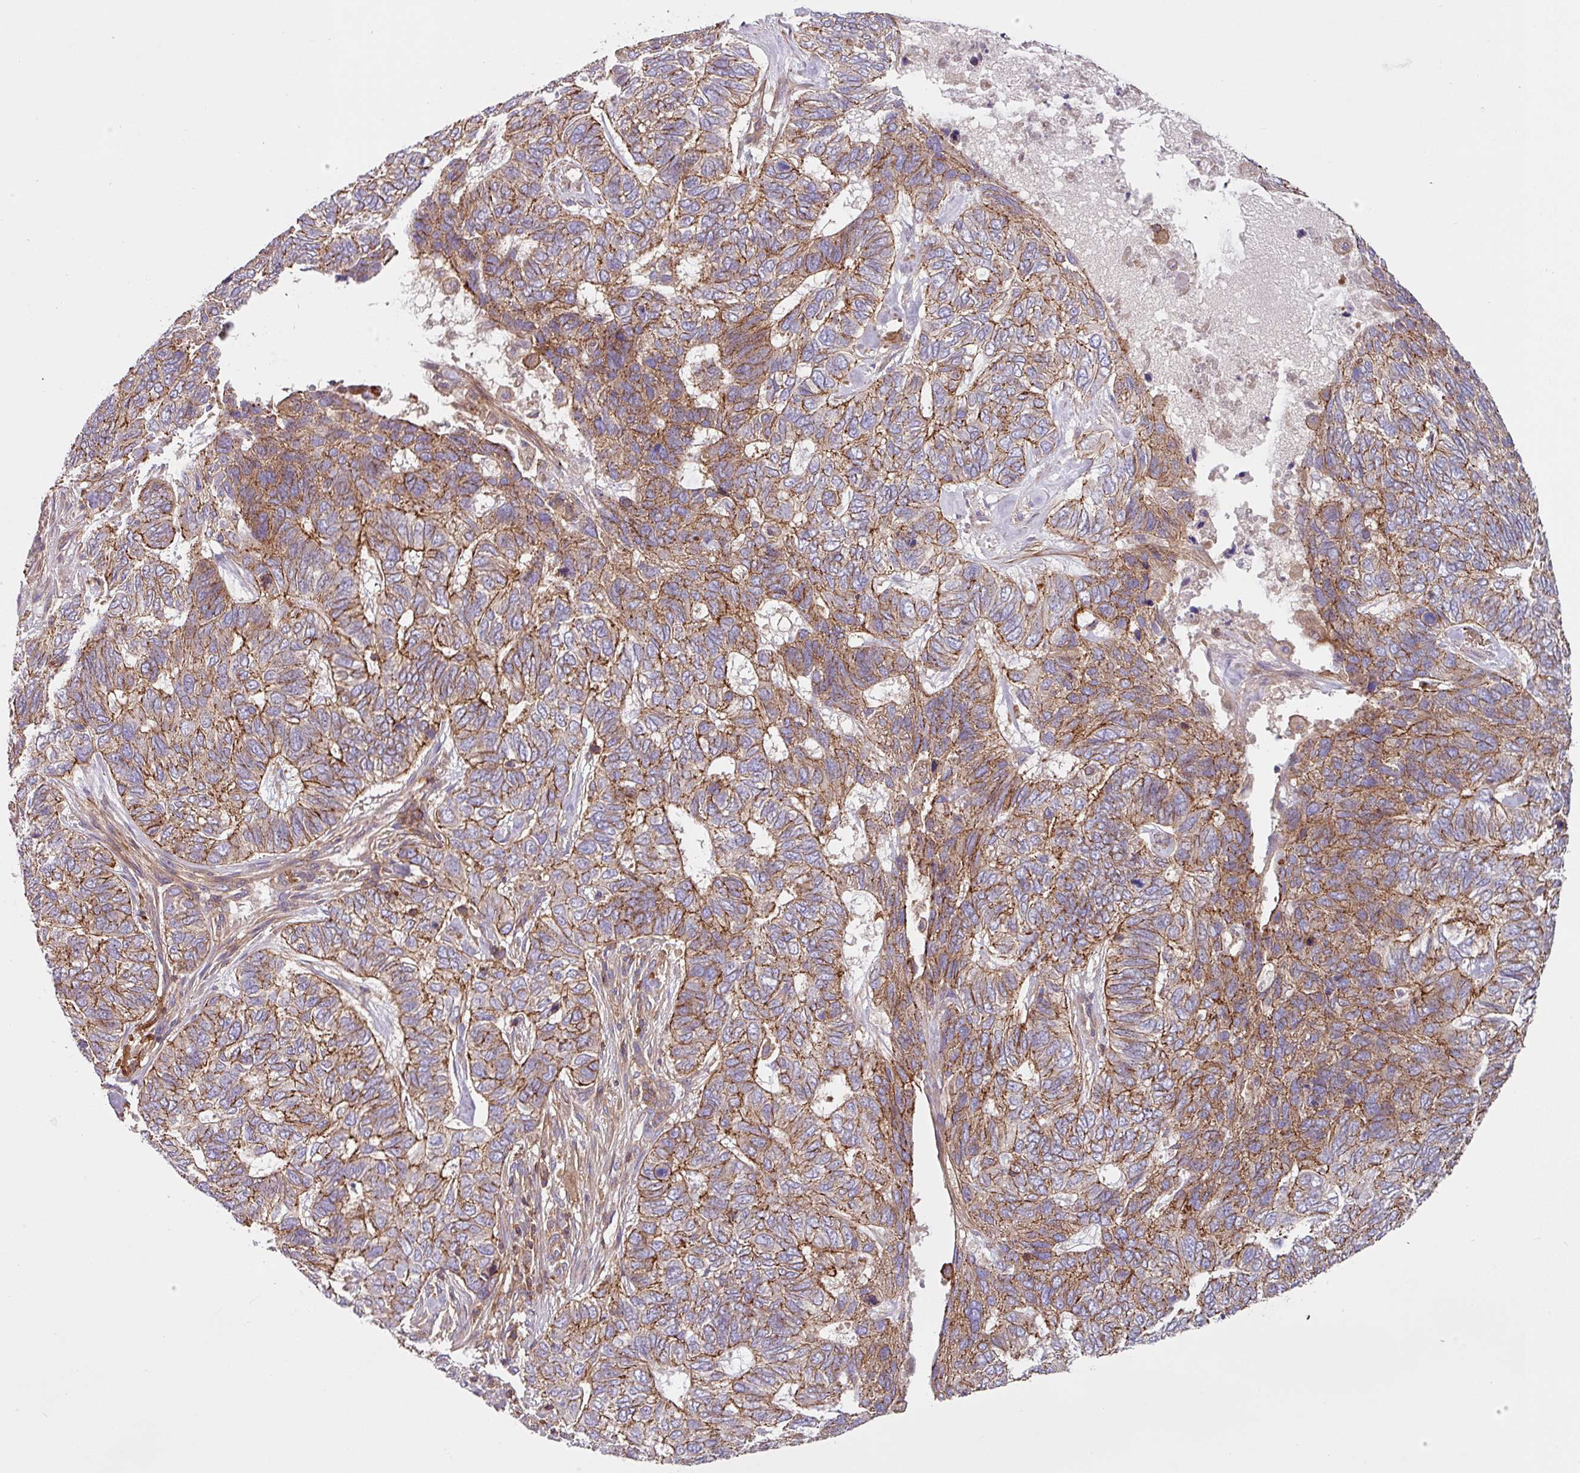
{"staining": {"intensity": "moderate", "quantity": ">75%", "location": "cytoplasmic/membranous"}, "tissue": "skin cancer", "cell_type": "Tumor cells", "image_type": "cancer", "snomed": [{"axis": "morphology", "description": "Basal cell carcinoma"}, {"axis": "topography", "description": "Skin"}], "caption": "A brown stain shows moderate cytoplasmic/membranous positivity of a protein in skin cancer (basal cell carcinoma) tumor cells. The staining is performed using DAB brown chromogen to label protein expression. The nuclei are counter-stained blue using hematoxylin.", "gene": "RIC1", "patient": {"sex": "female", "age": 65}}